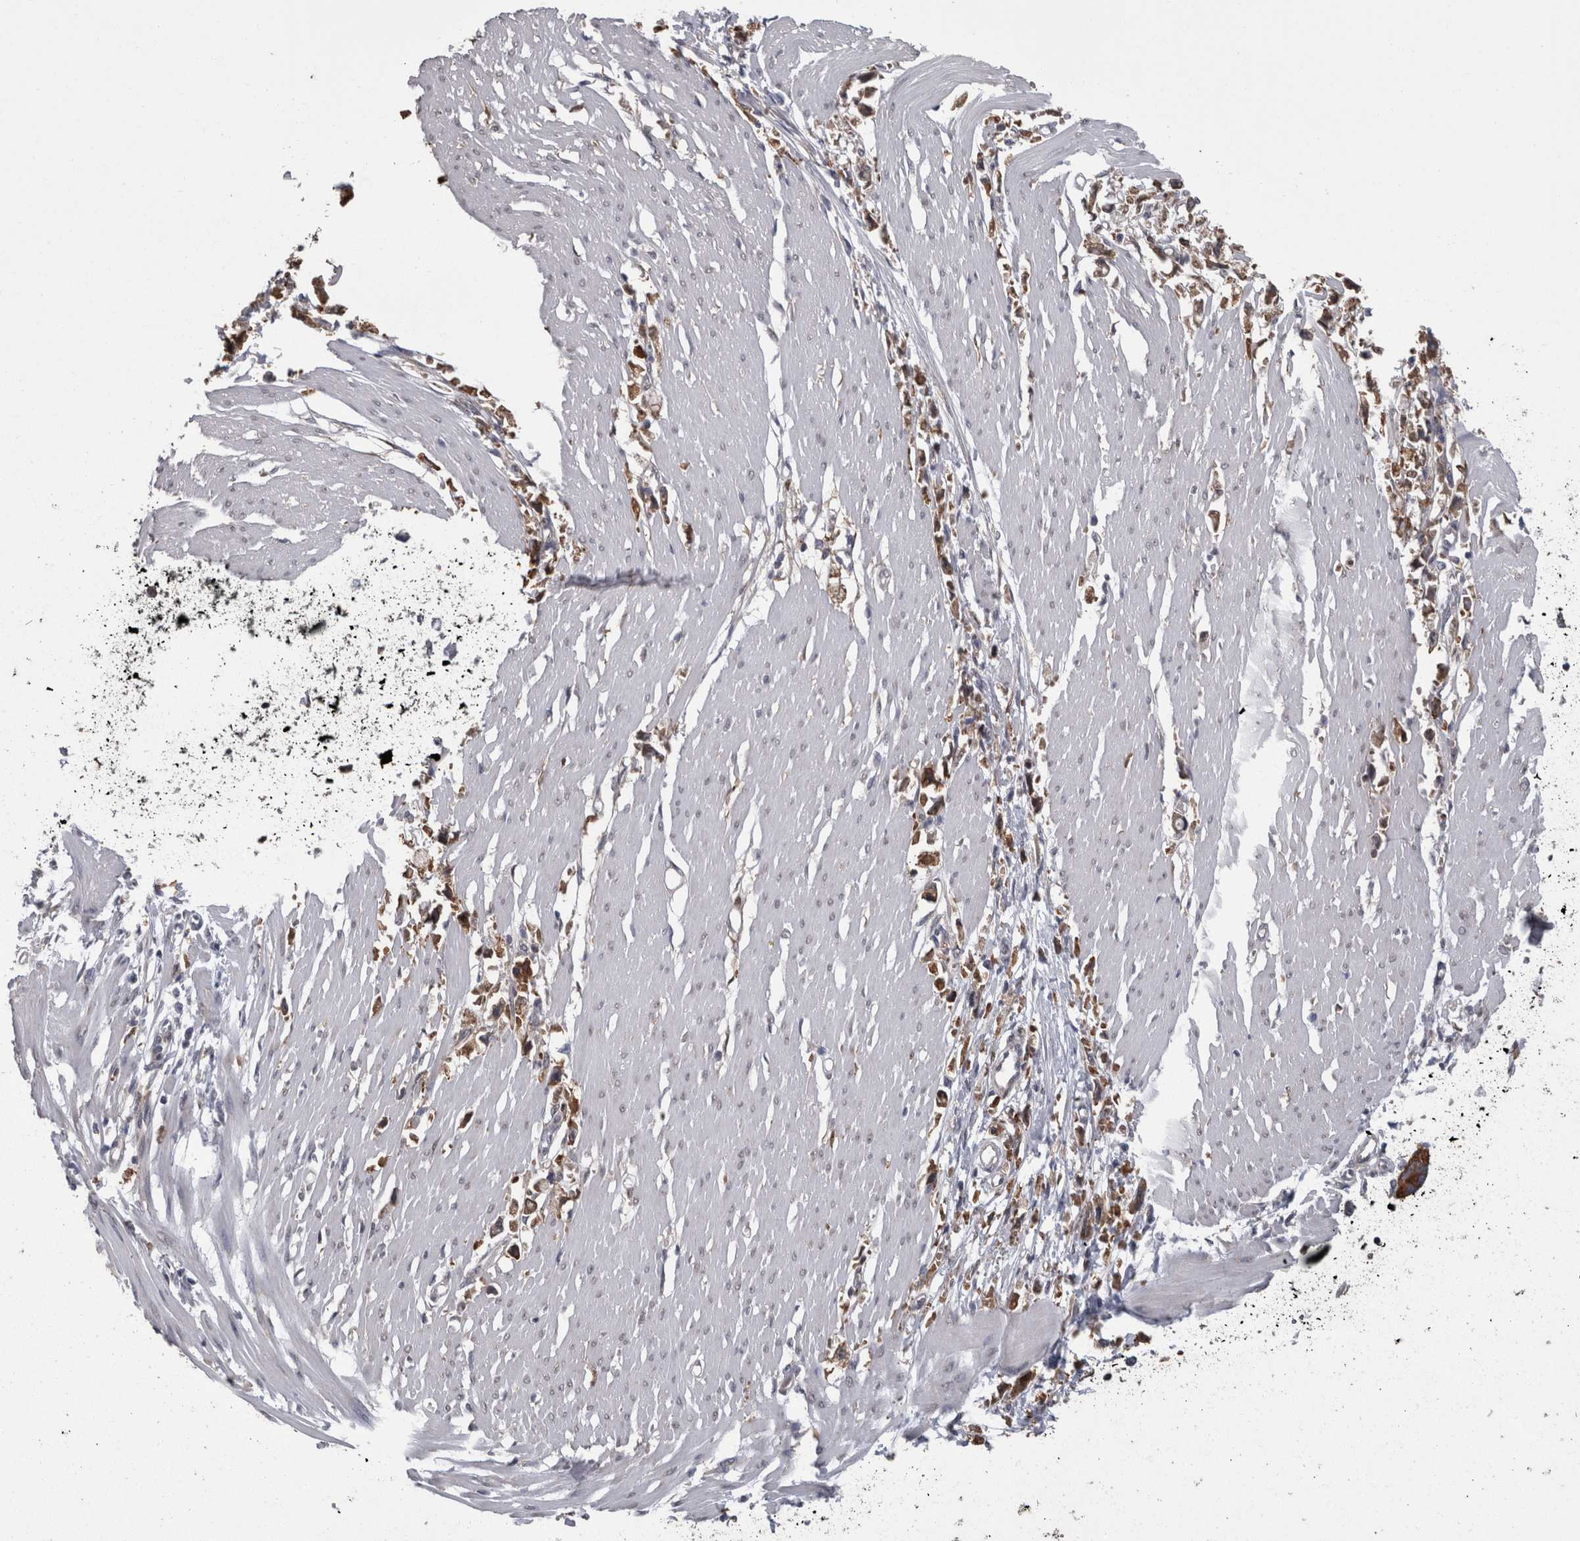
{"staining": {"intensity": "moderate", "quantity": ">75%", "location": "cytoplasmic/membranous"}, "tissue": "stomach cancer", "cell_type": "Tumor cells", "image_type": "cancer", "snomed": [{"axis": "morphology", "description": "Adenocarcinoma, NOS"}, {"axis": "topography", "description": "Stomach"}], "caption": "Immunohistochemistry (IHC) of human stomach cancer demonstrates medium levels of moderate cytoplasmic/membranous staining in approximately >75% of tumor cells. Nuclei are stained in blue.", "gene": "DDX6", "patient": {"sex": "female", "age": 59}}